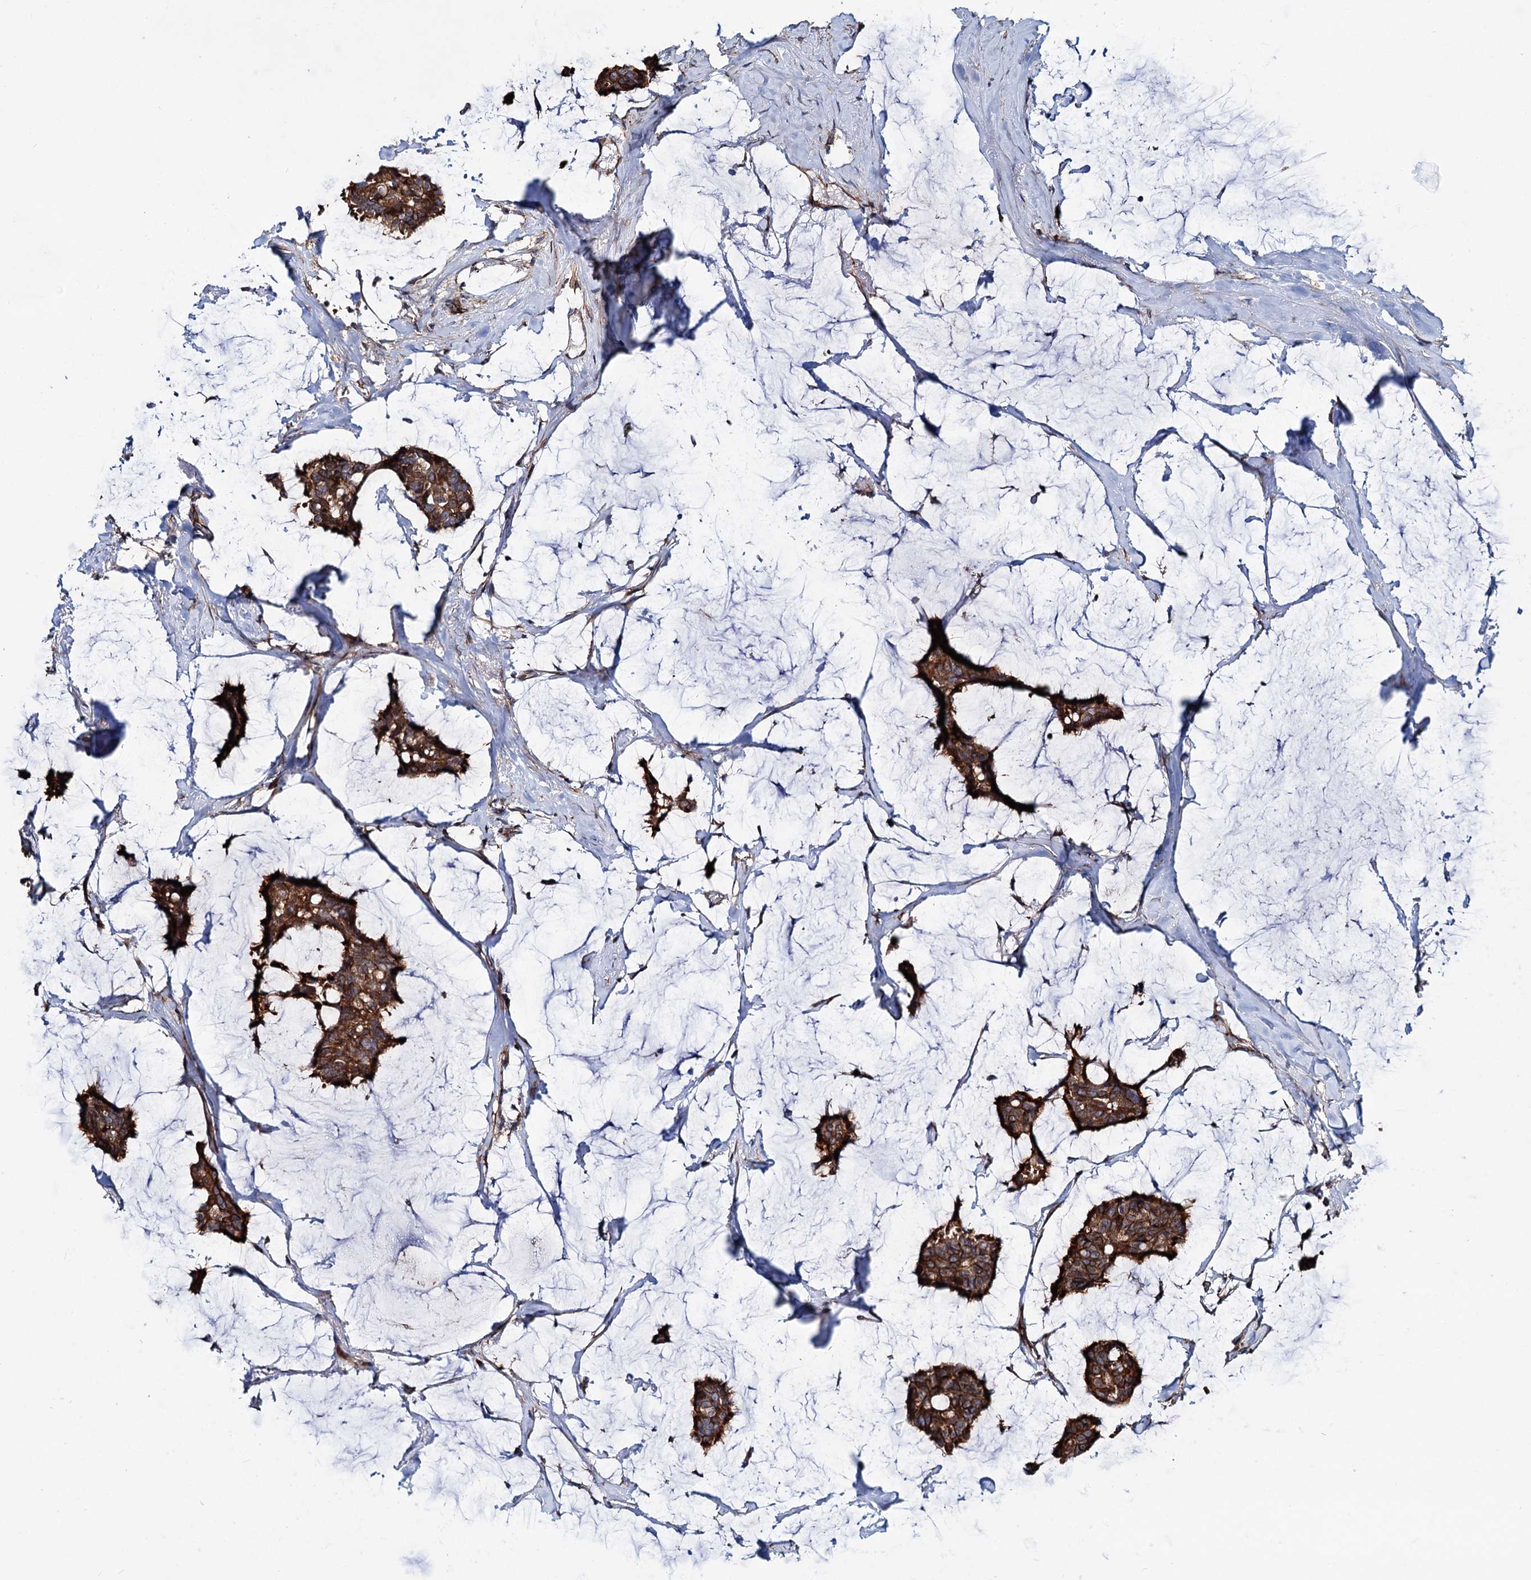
{"staining": {"intensity": "strong", "quantity": ">75%", "location": "cytoplasmic/membranous"}, "tissue": "breast cancer", "cell_type": "Tumor cells", "image_type": "cancer", "snomed": [{"axis": "morphology", "description": "Duct carcinoma"}, {"axis": "topography", "description": "Breast"}], "caption": "A micrograph of human breast invasive ductal carcinoma stained for a protein demonstrates strong cytoplasmic/membranous brown staining in tumor cells. The staining is performed using DAB (3,3'-diaminobenzidine) brown chromogen to label protein expression. The nuclei are counter-stained blue using hematoxylin.", "gene": "PTDSS2", "patient": {"sex": "female", "age": 93}}